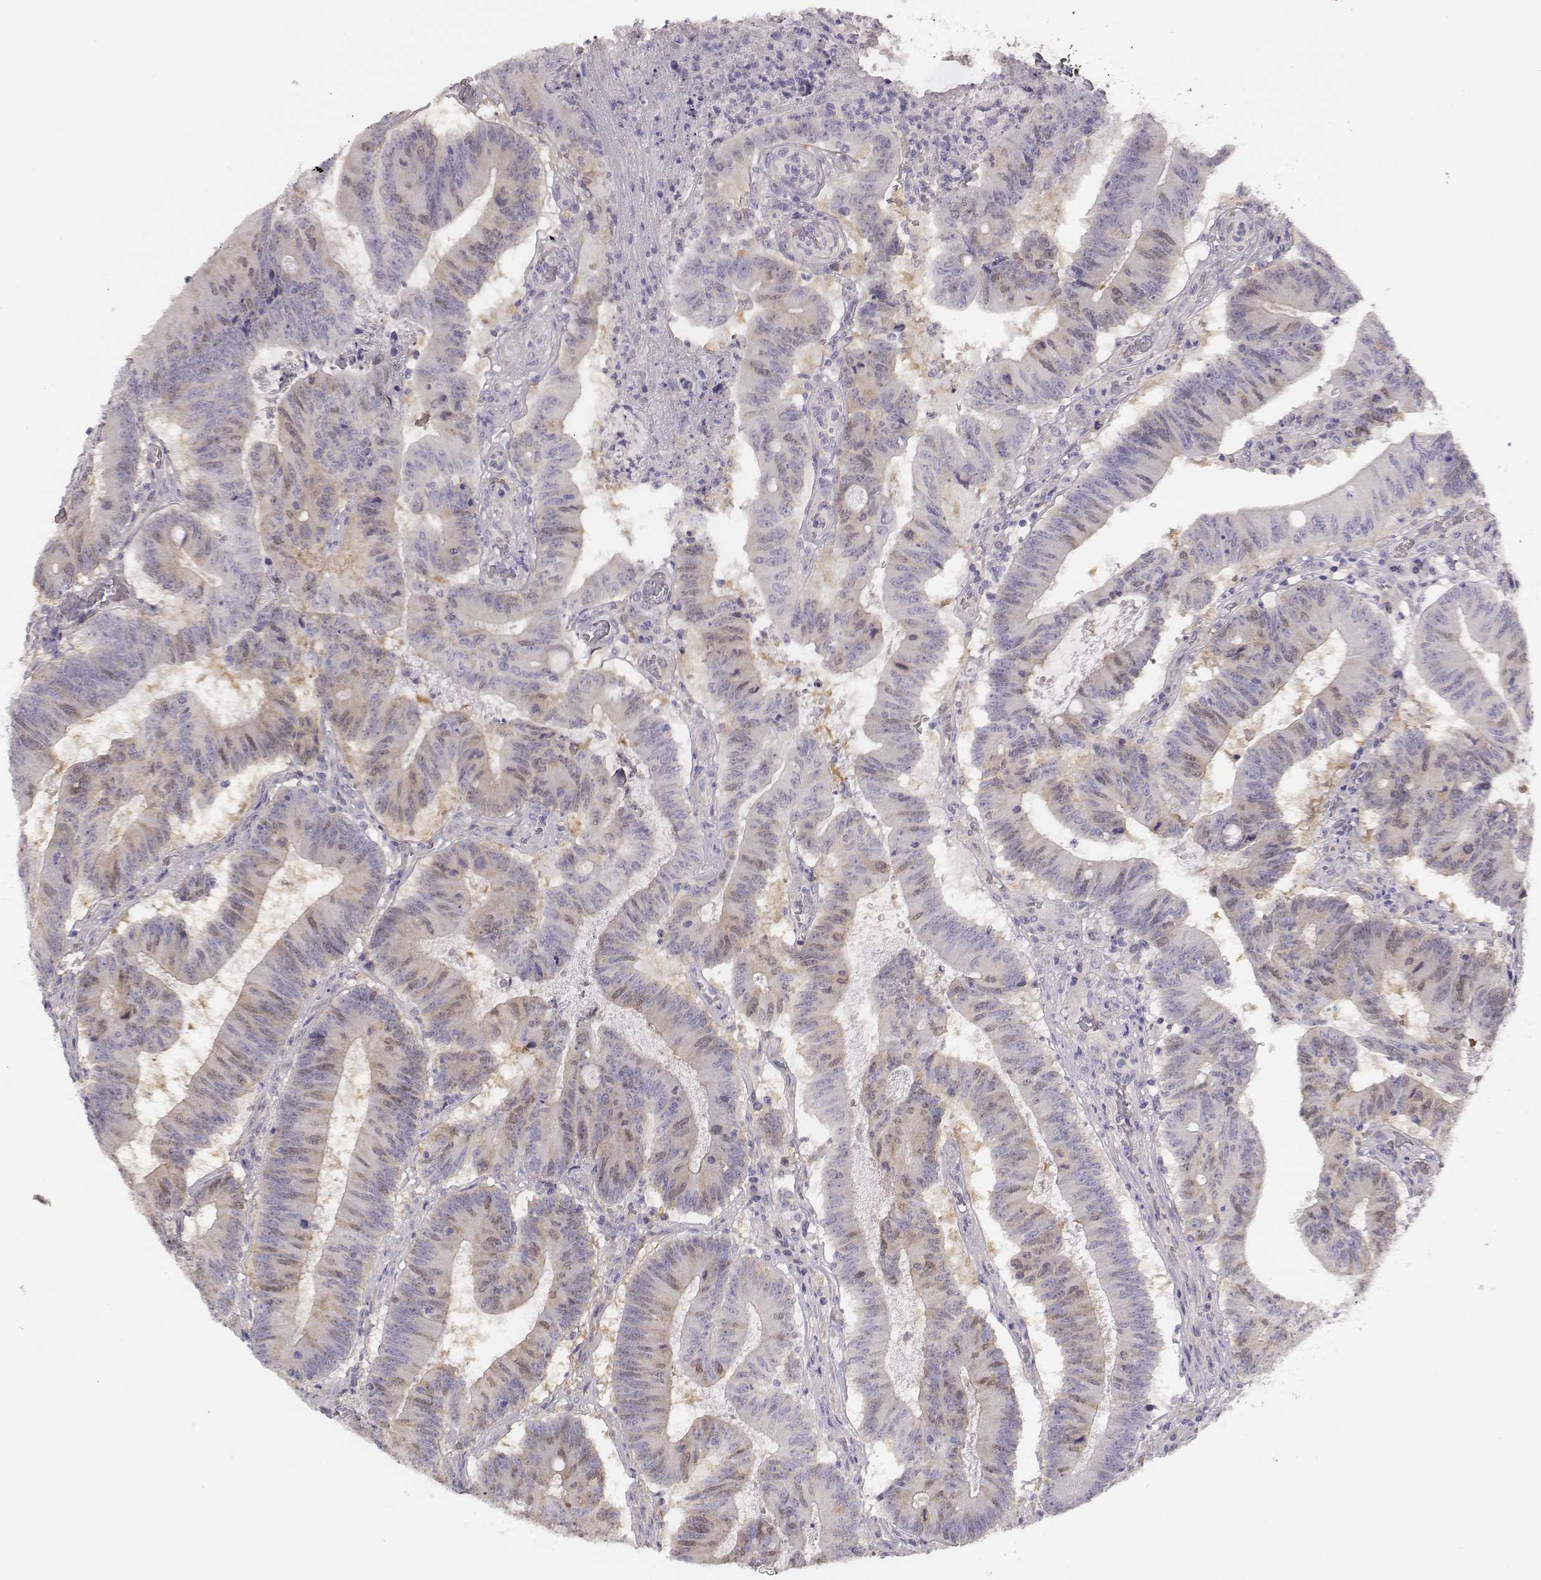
{"staining": {"intensity": "negative", "quantity": "none", "location": "none"}, "tissue": "colorectal cancer", "cell_type": "Tumor cells", "image_type": "cancer", "snomed": [{"axis": "morphology", "description": "Adenocarcinoma, NOS"}, {"axis": "topography", "description": "Colon"}], "caption": "The immunohistochemistry image has no significant expression in tumor cells of colorectal adenocarcinoma tissue.", "gene": "PBK", "patient": {"sex": "female", "age": 70}}